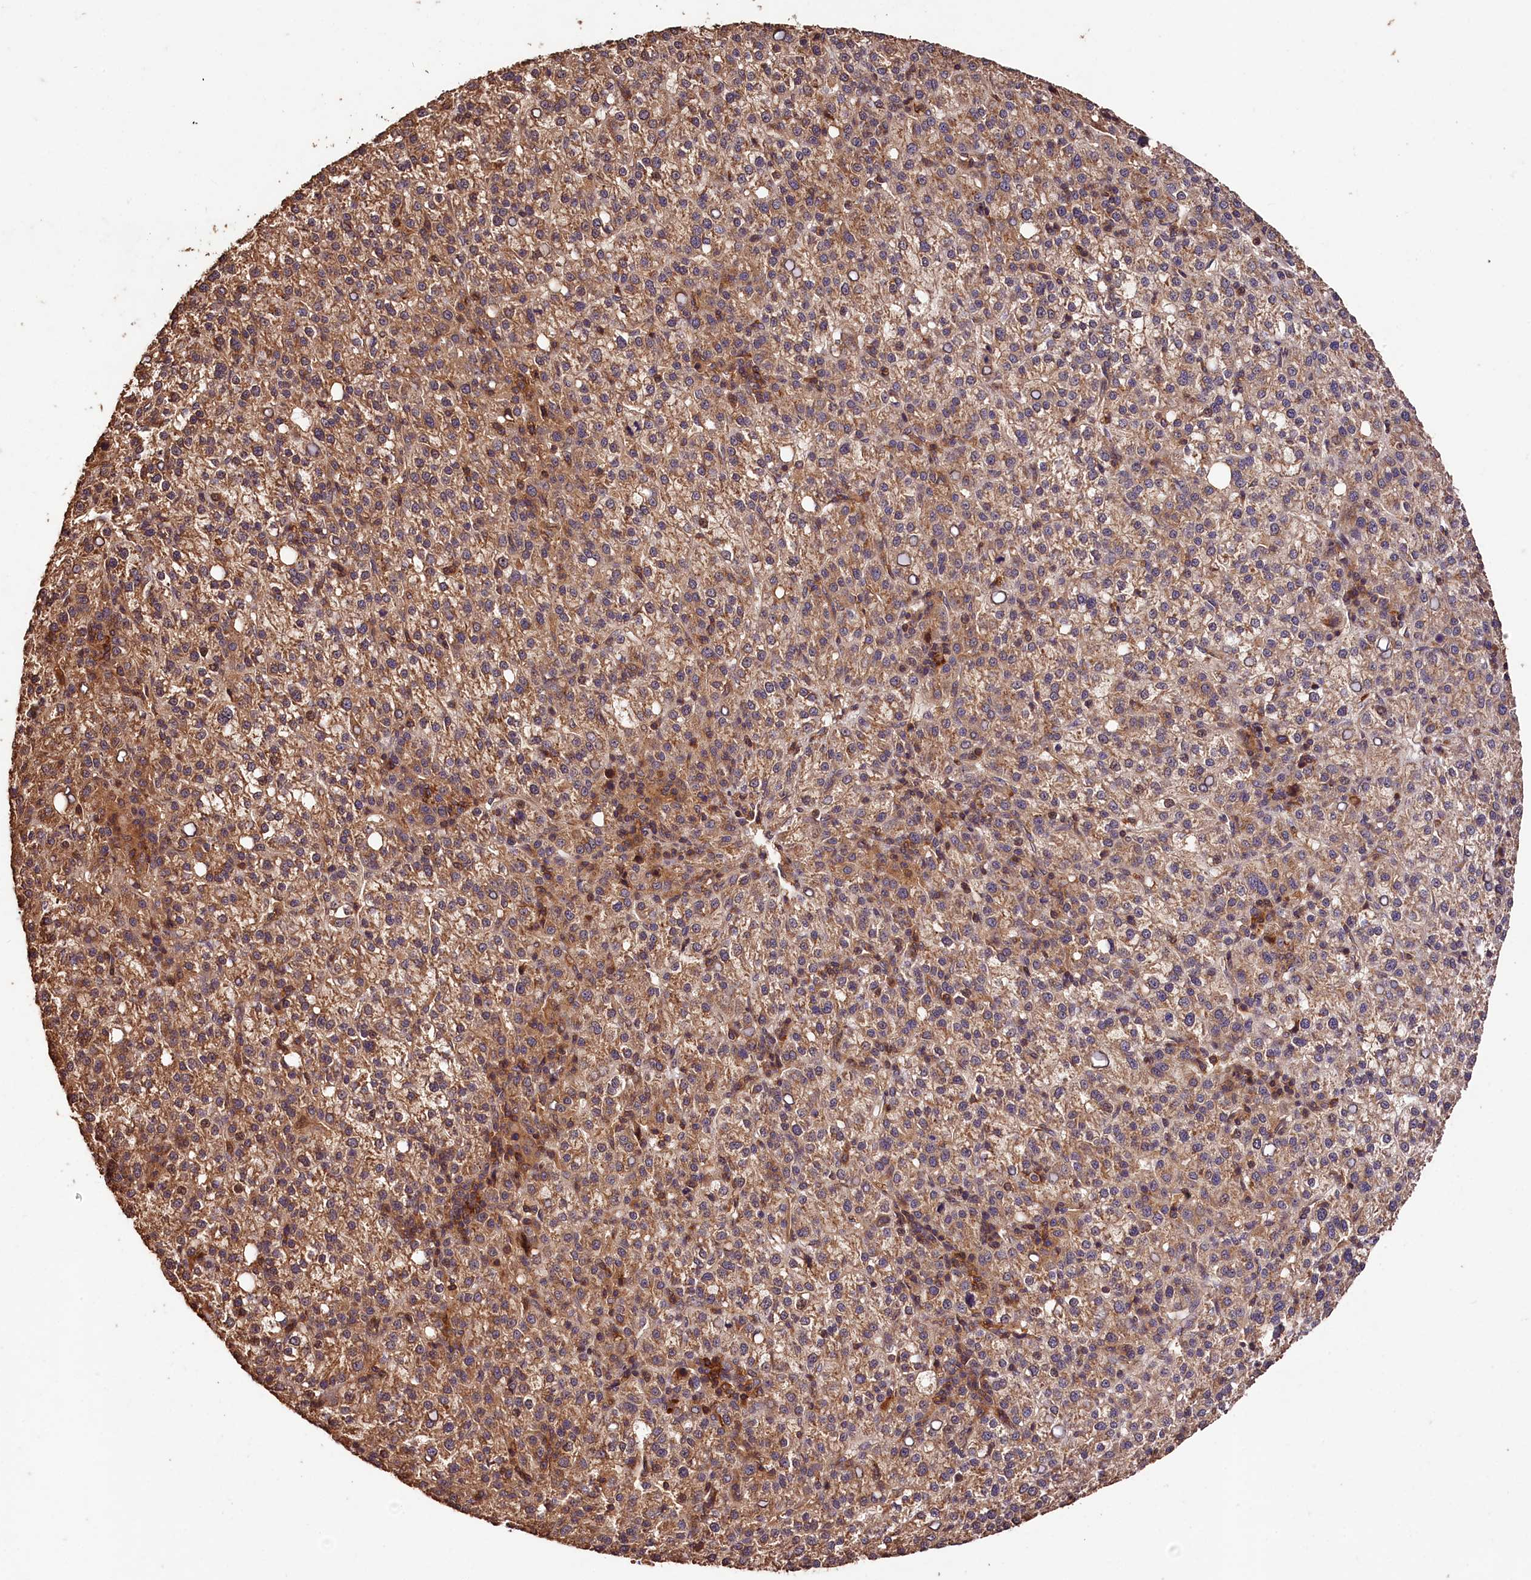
{"staining": {"intensity": "moderate", "quantity": ">75%", "location": "cytoplasmic/membranous"}, "tissue": "liver cancer", "cell_type": "Tumor cells", "image_type": "cancer", "snomed": [{"axis": "morphology", "description": "Carcinoma, Hepatocellular, NOS"}, {"axis": "topography", "description": "Liver"}], "caption": "DAB (3,3'-diaminobenzidine) immunohistochemical staining of human liver cancer (hepatocellular carcinoma) shows moderate cytoplasmic/membranous protein positivity in about >75% of tumor cells.", "gene": "KPTN", "patient": {"sex": "female", "age": 58}}